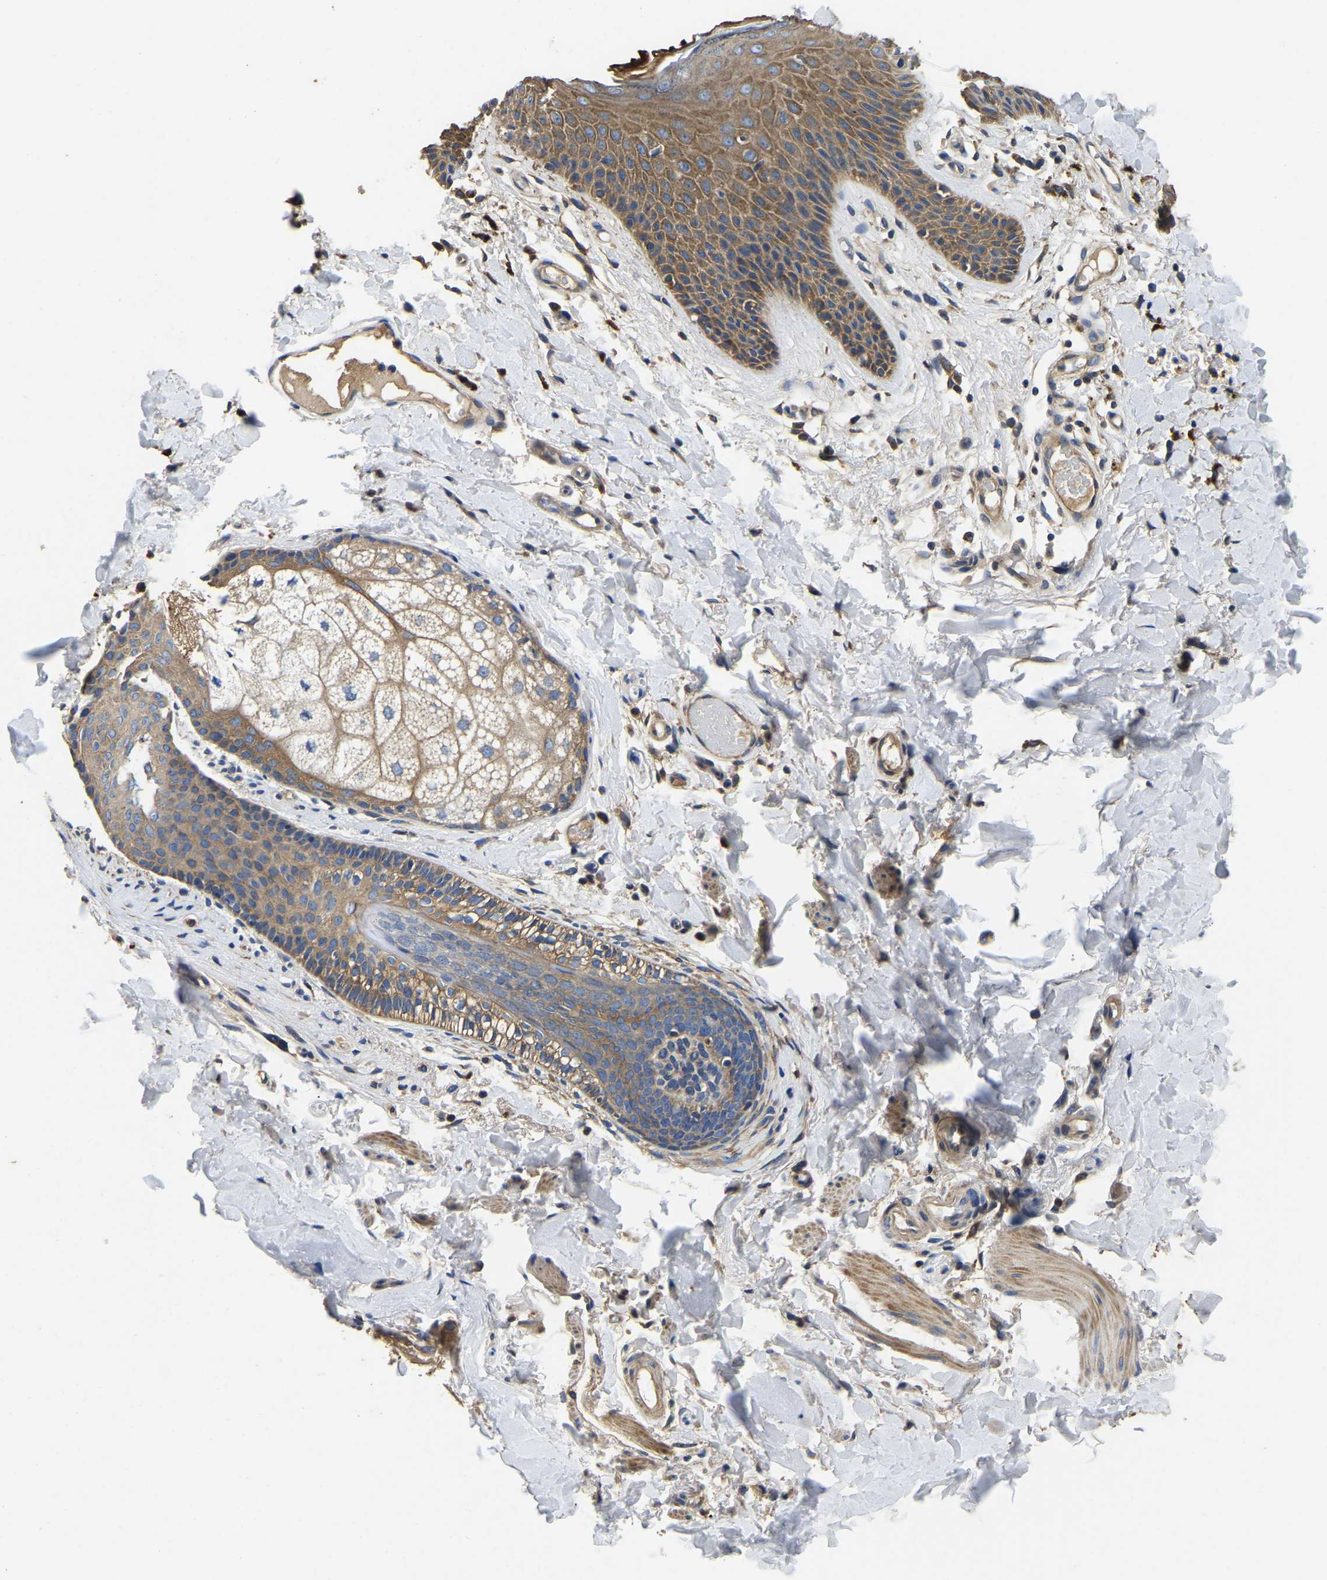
{"staining": {"intensity": "moderate", "quantity": ">75%", "location": "cytoplasmic/membranous"}, "tissue": "skin", "cell_type": "Epidermal cells", "image_type": "normal", "snomed": [{"axis": "morphology", "description": "Normal tissue, NOS"}, {"axis": "topography", "description": "Vulva"}], "caption": "Moderate cytoplasmic/membranous expression is seen in about >75% of epidermal cells in normal skin.", "gene": "STAT2", "patient": {"sex": "female", "age": 73}}